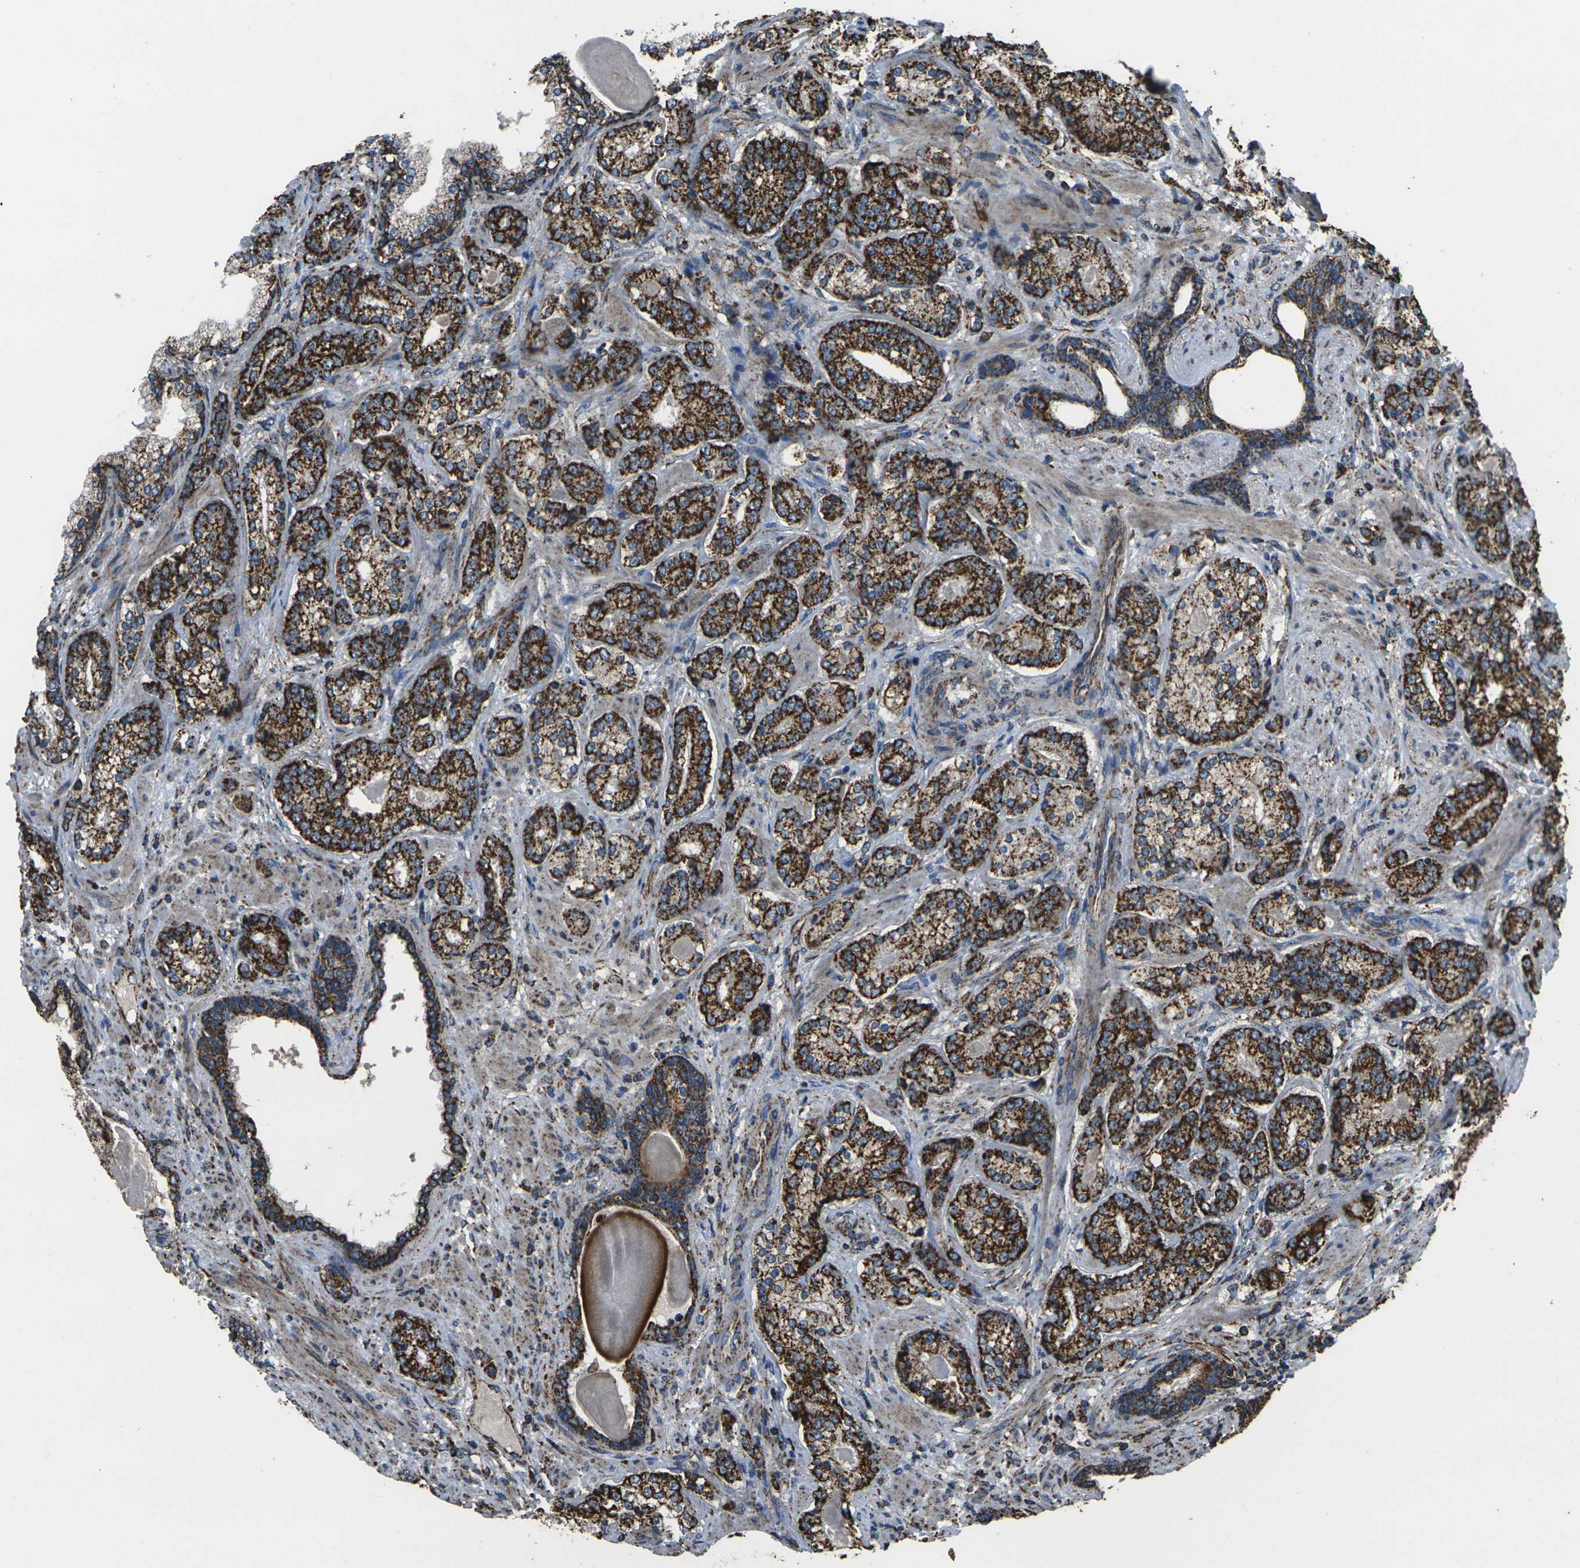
{"staining": {"intensity": "strong", "quantity": ">75%", "location": "cytoplasmic/membranous"}, "tissue": "prostate cancer", "cell_type": "Tumor cells", "image_type": "cancer", "snomed": [{"axis": "morphology", "description": "Adenocarcinoma, High grade"}, {"axis": "topography", "description": "Prostate"}], "caption": "A brown stain labels strong cytoplasmic/membranous positivity of a protein in human high-grade adenocarcinoma (prostate) tumor cells. The protein of interest is shown in brown color, while the nuclei are stained blue.", "gene": "KLHL5", "patient": {"sex": "male", "age": 61}}